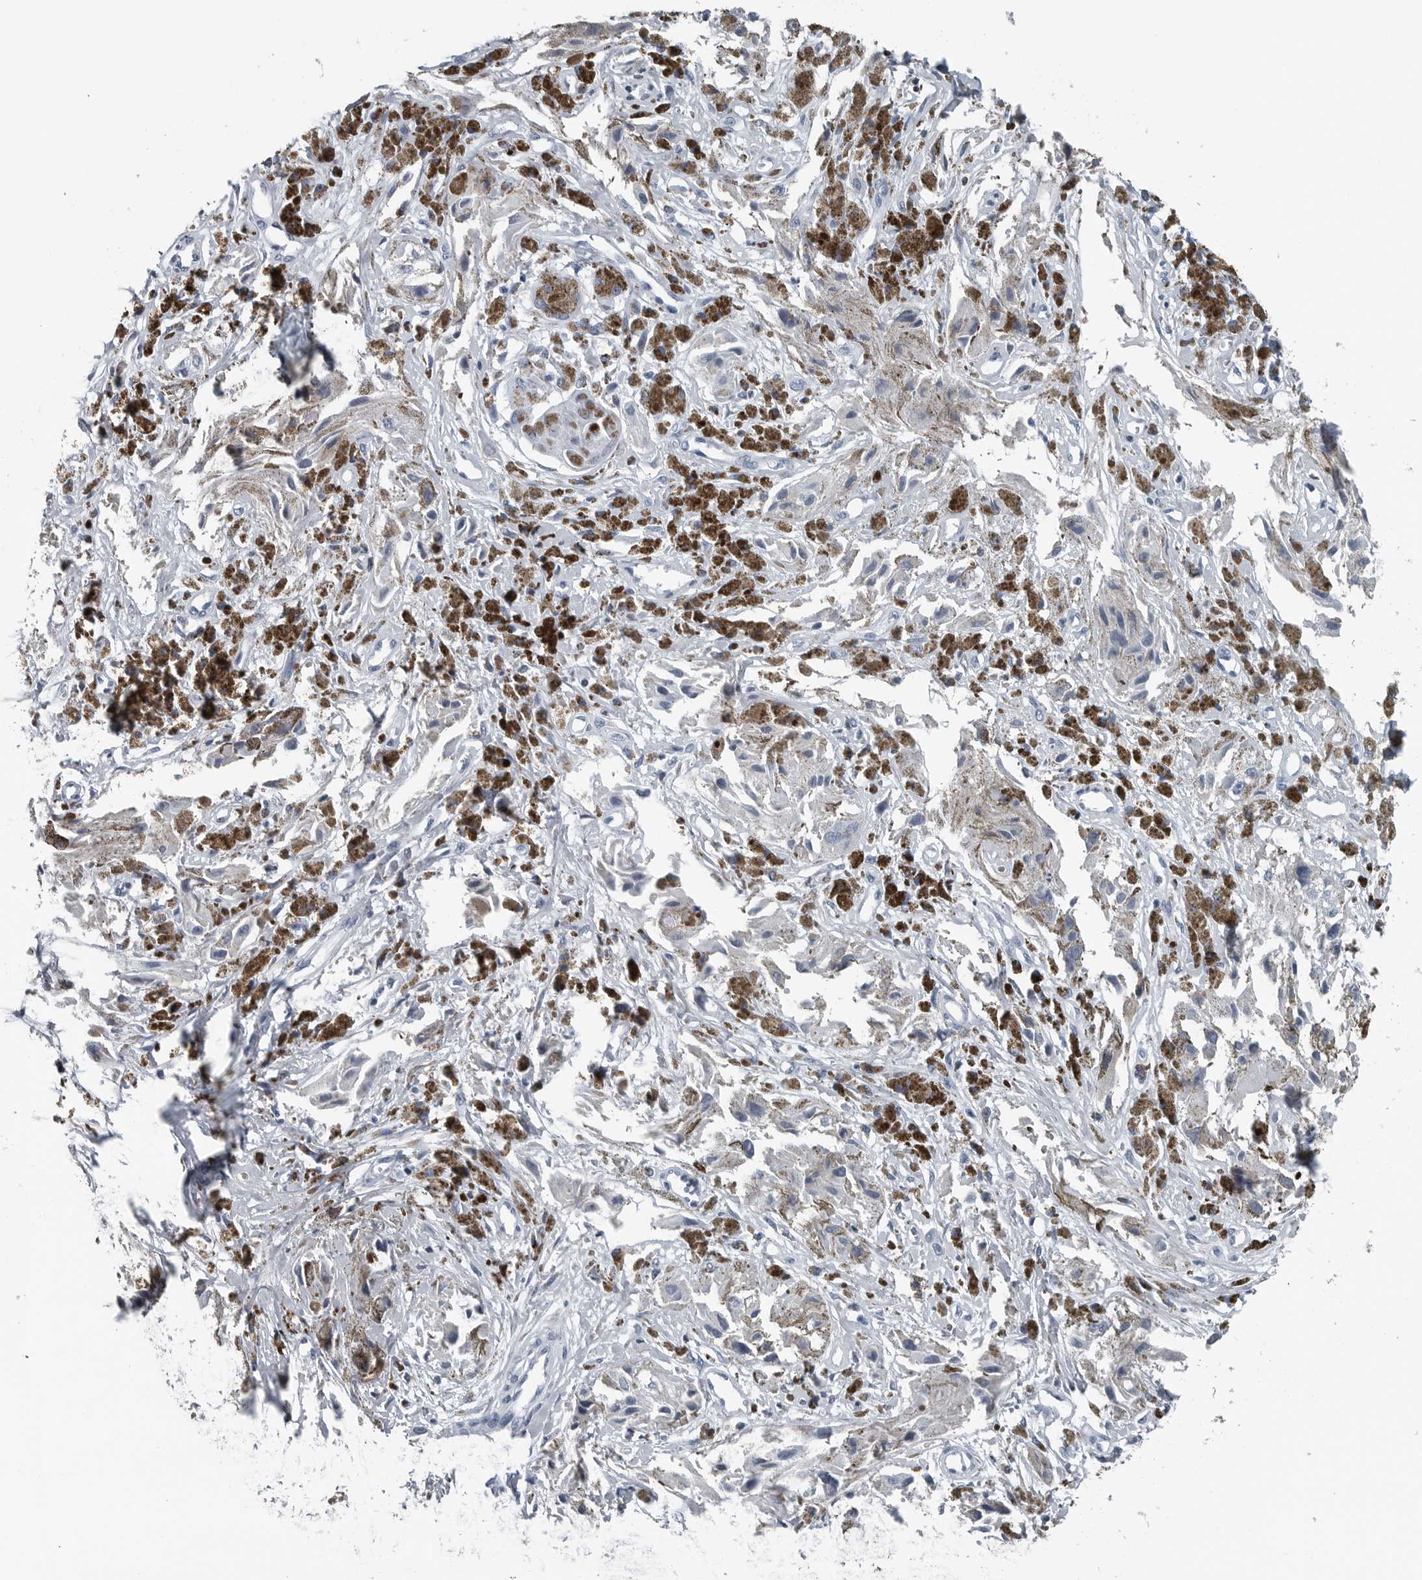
{"staining": {"intensity": "negative", "quantity": "none", "location": "none"}, "tissue": "melanoma", "cell_type": "Tumor cells", "image_type": "cancer", "snomed": [{"axis": "morphology", "description": "Malignant melanoma, NOS"}, {"axis": "topography", "description": "Skin"}], "caption": "Immunohistochemistry (IHC) image of malignant melanoma stained for a protein (brown), which reveals no staining in tumor cells.", "gene": "SPINK1", "patient": {"sex": "male", "age": 88}}